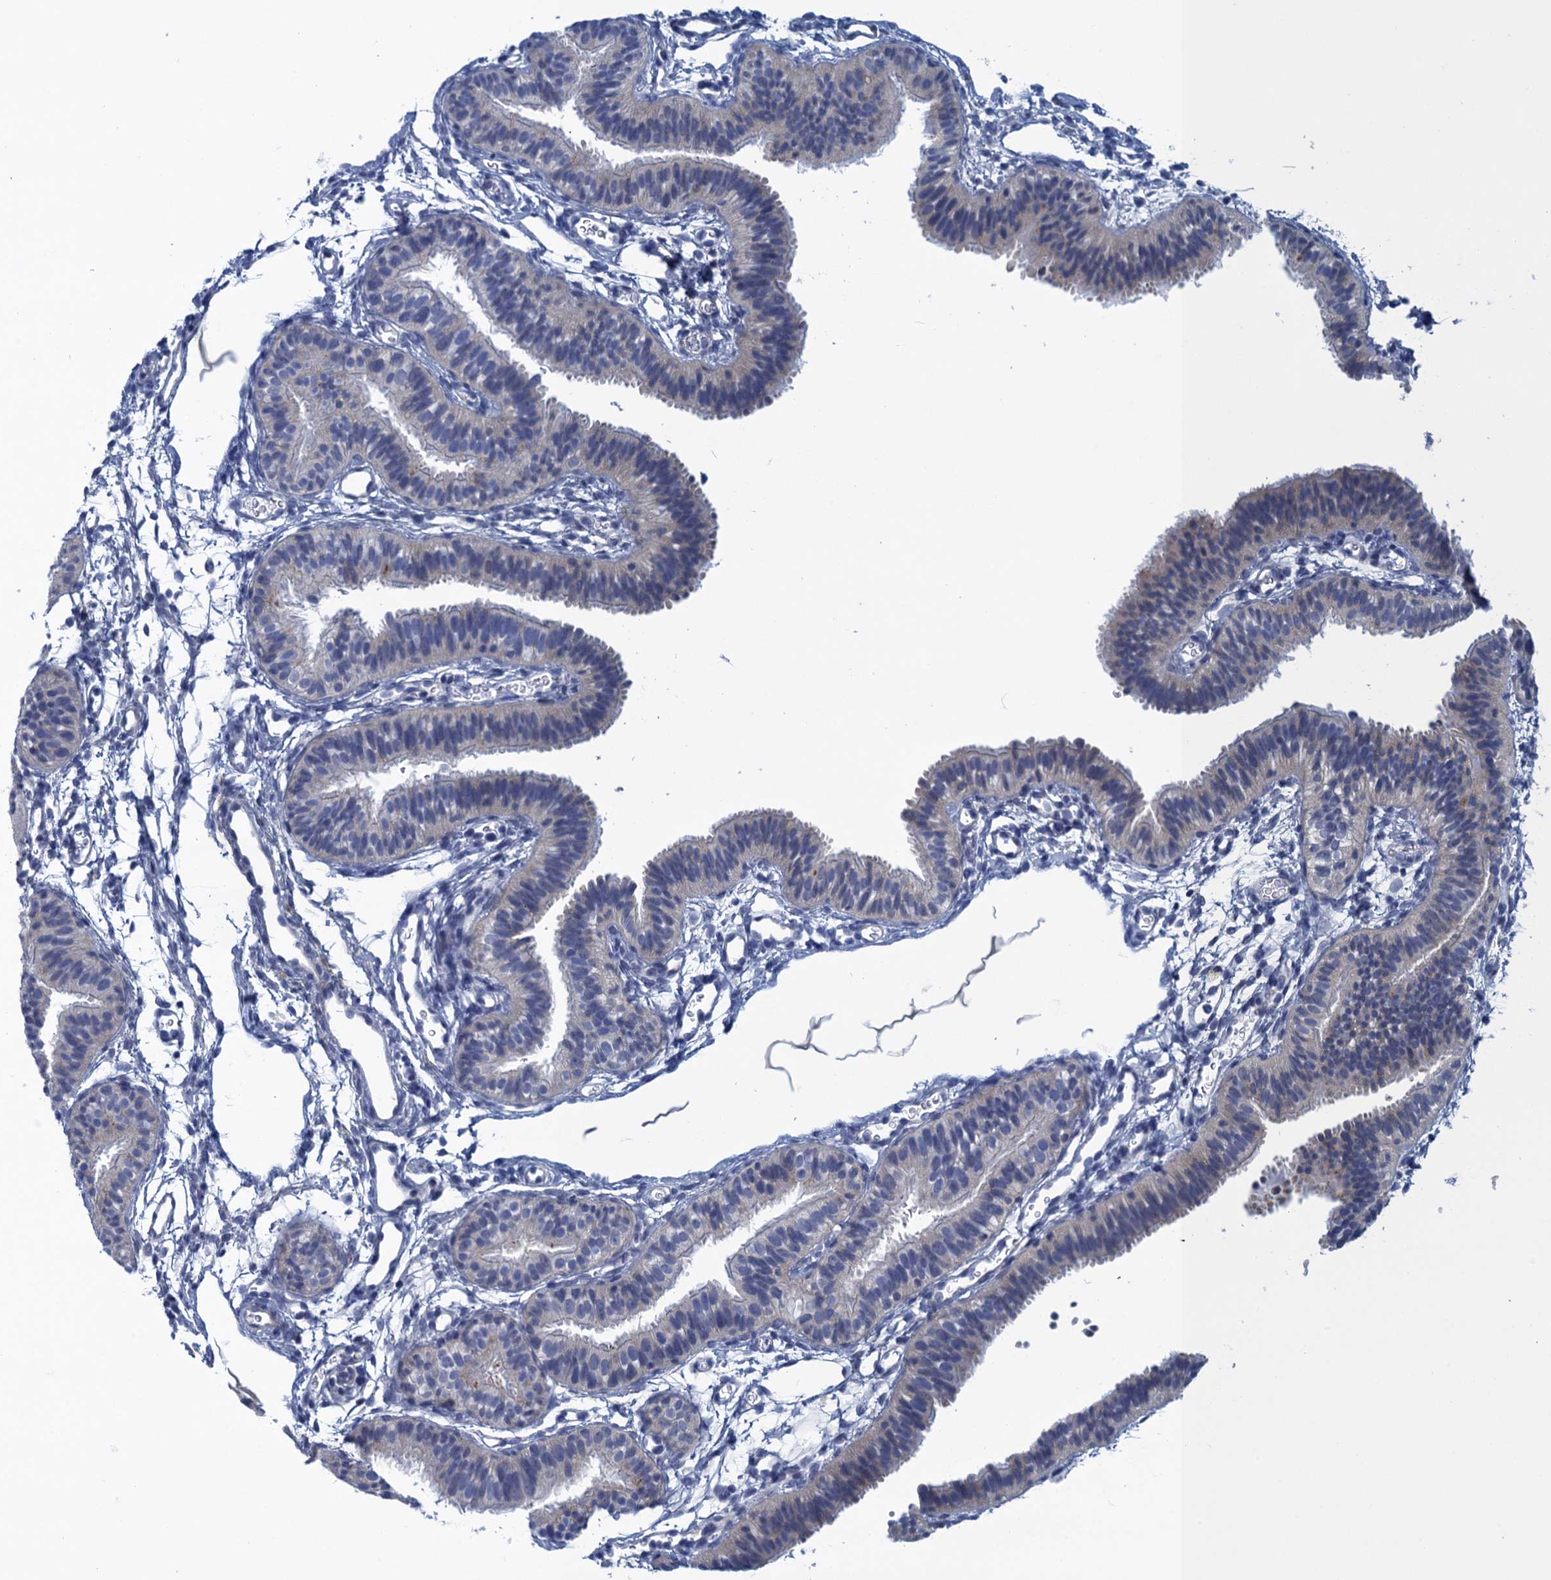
{"staining": {"intensity": "negative", "quantity": "none", "location": "none"}, "tissue": "fallopian tube", "cell_type": "Glandular cells", "image_type": "normal", "snomed": [{"axis": "morphology", "description": "Normal tissue, NOS"}, {"axis": "topography", "description": "Fallopian tube"}], "caption": "Protein analysis of normal fallopian tube displays no significant expression in glandular cells.", "gene": "SCEL", "patient": {"sex": "female", "age": 35}}